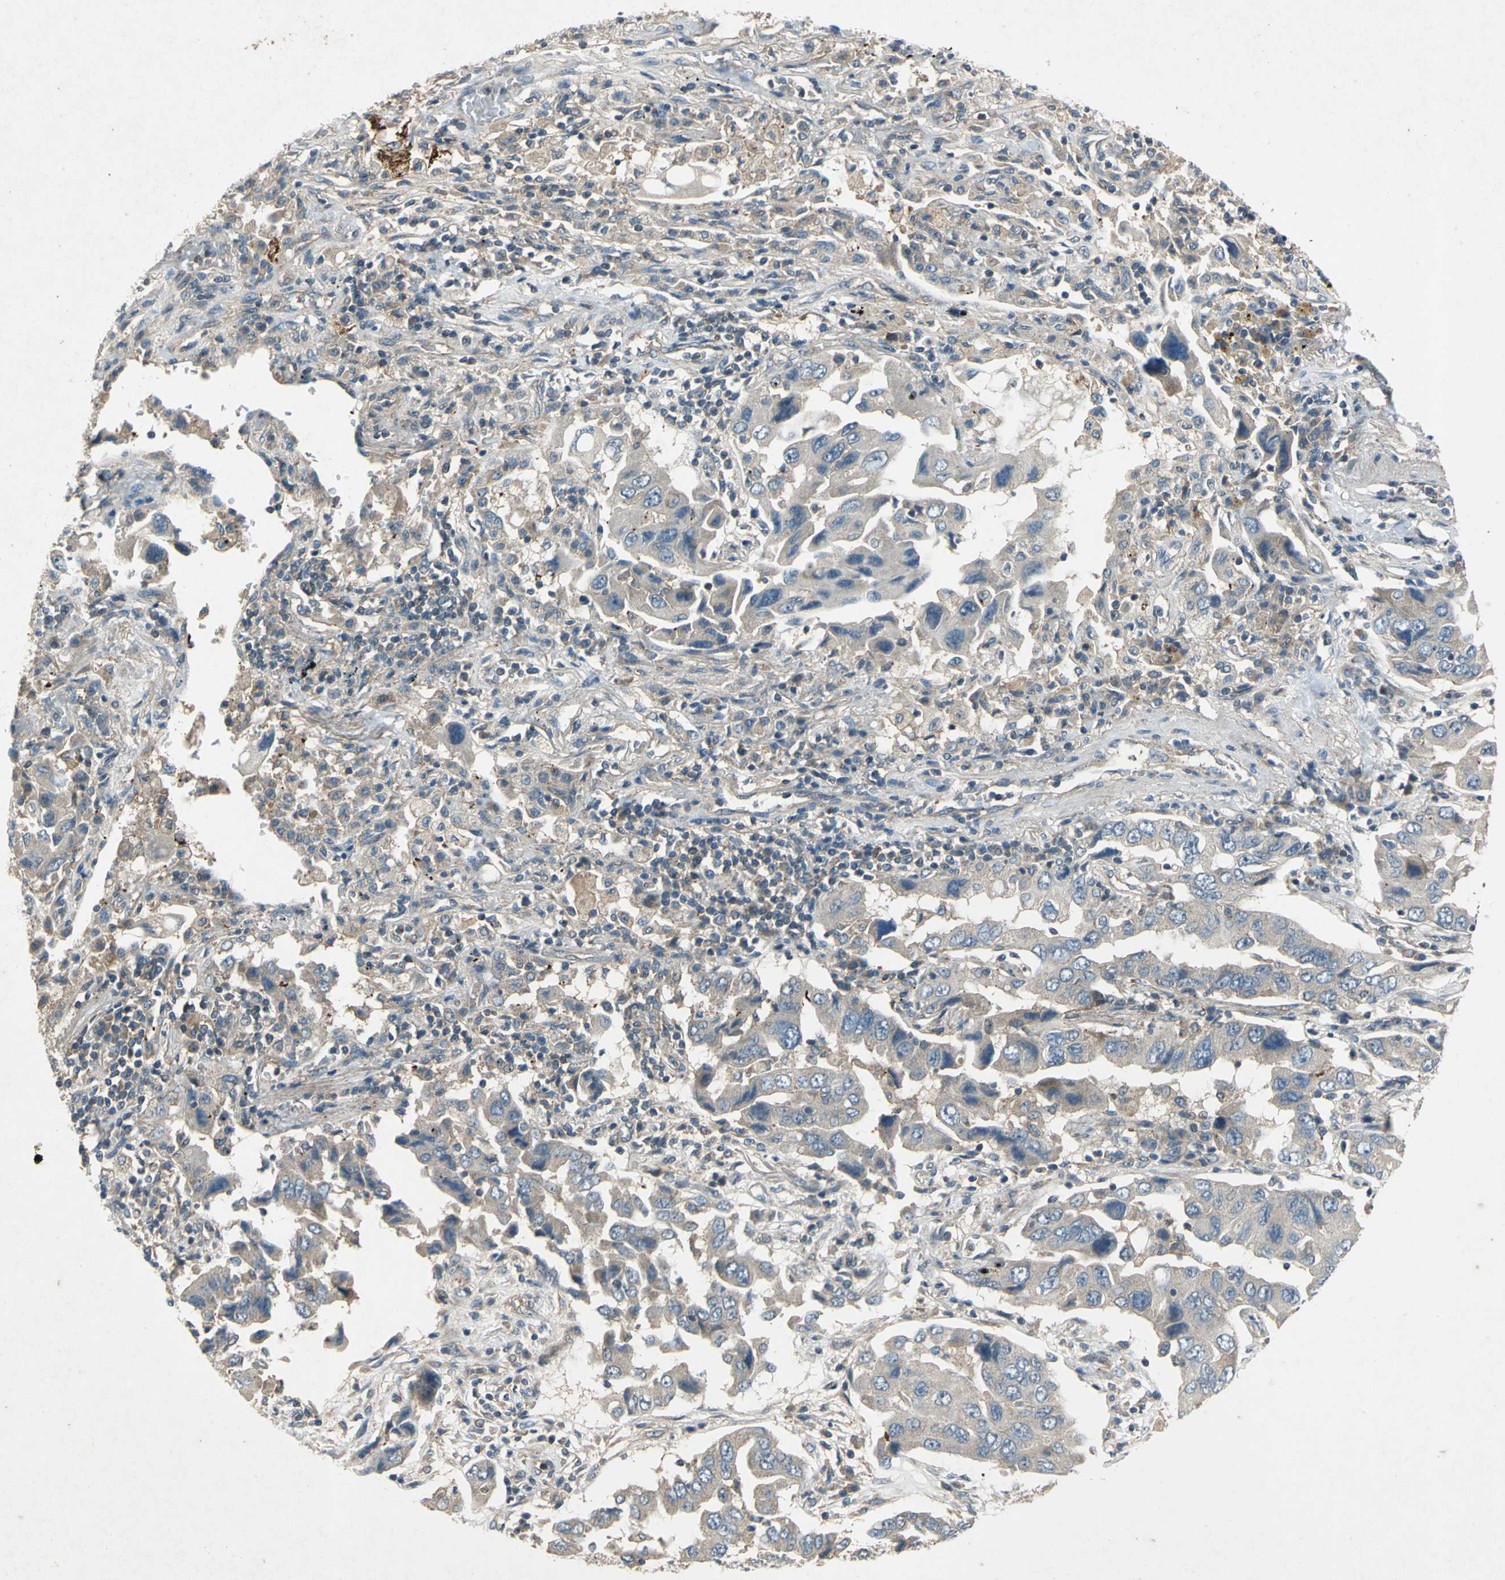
{"staining": {"intensity": "weak", "quantity": "<25%", "location": "cytoplasmic/membranous"}, "tissue": "lung cancer", "cell_type": "Tumor cells", "image_type": "cancer", "snomed": [{"axis": "morphology", "description": "Adenocarcinoma, NOS"}, {"axis": "topography", "description": "Lung"}], "caption": "DAB immunohistochemical staining of lung adenocarcinoma exhibits no significant staining in tumor cells.", "gene": "EMCN", "patient": {"sex": "female", "age": 65}}